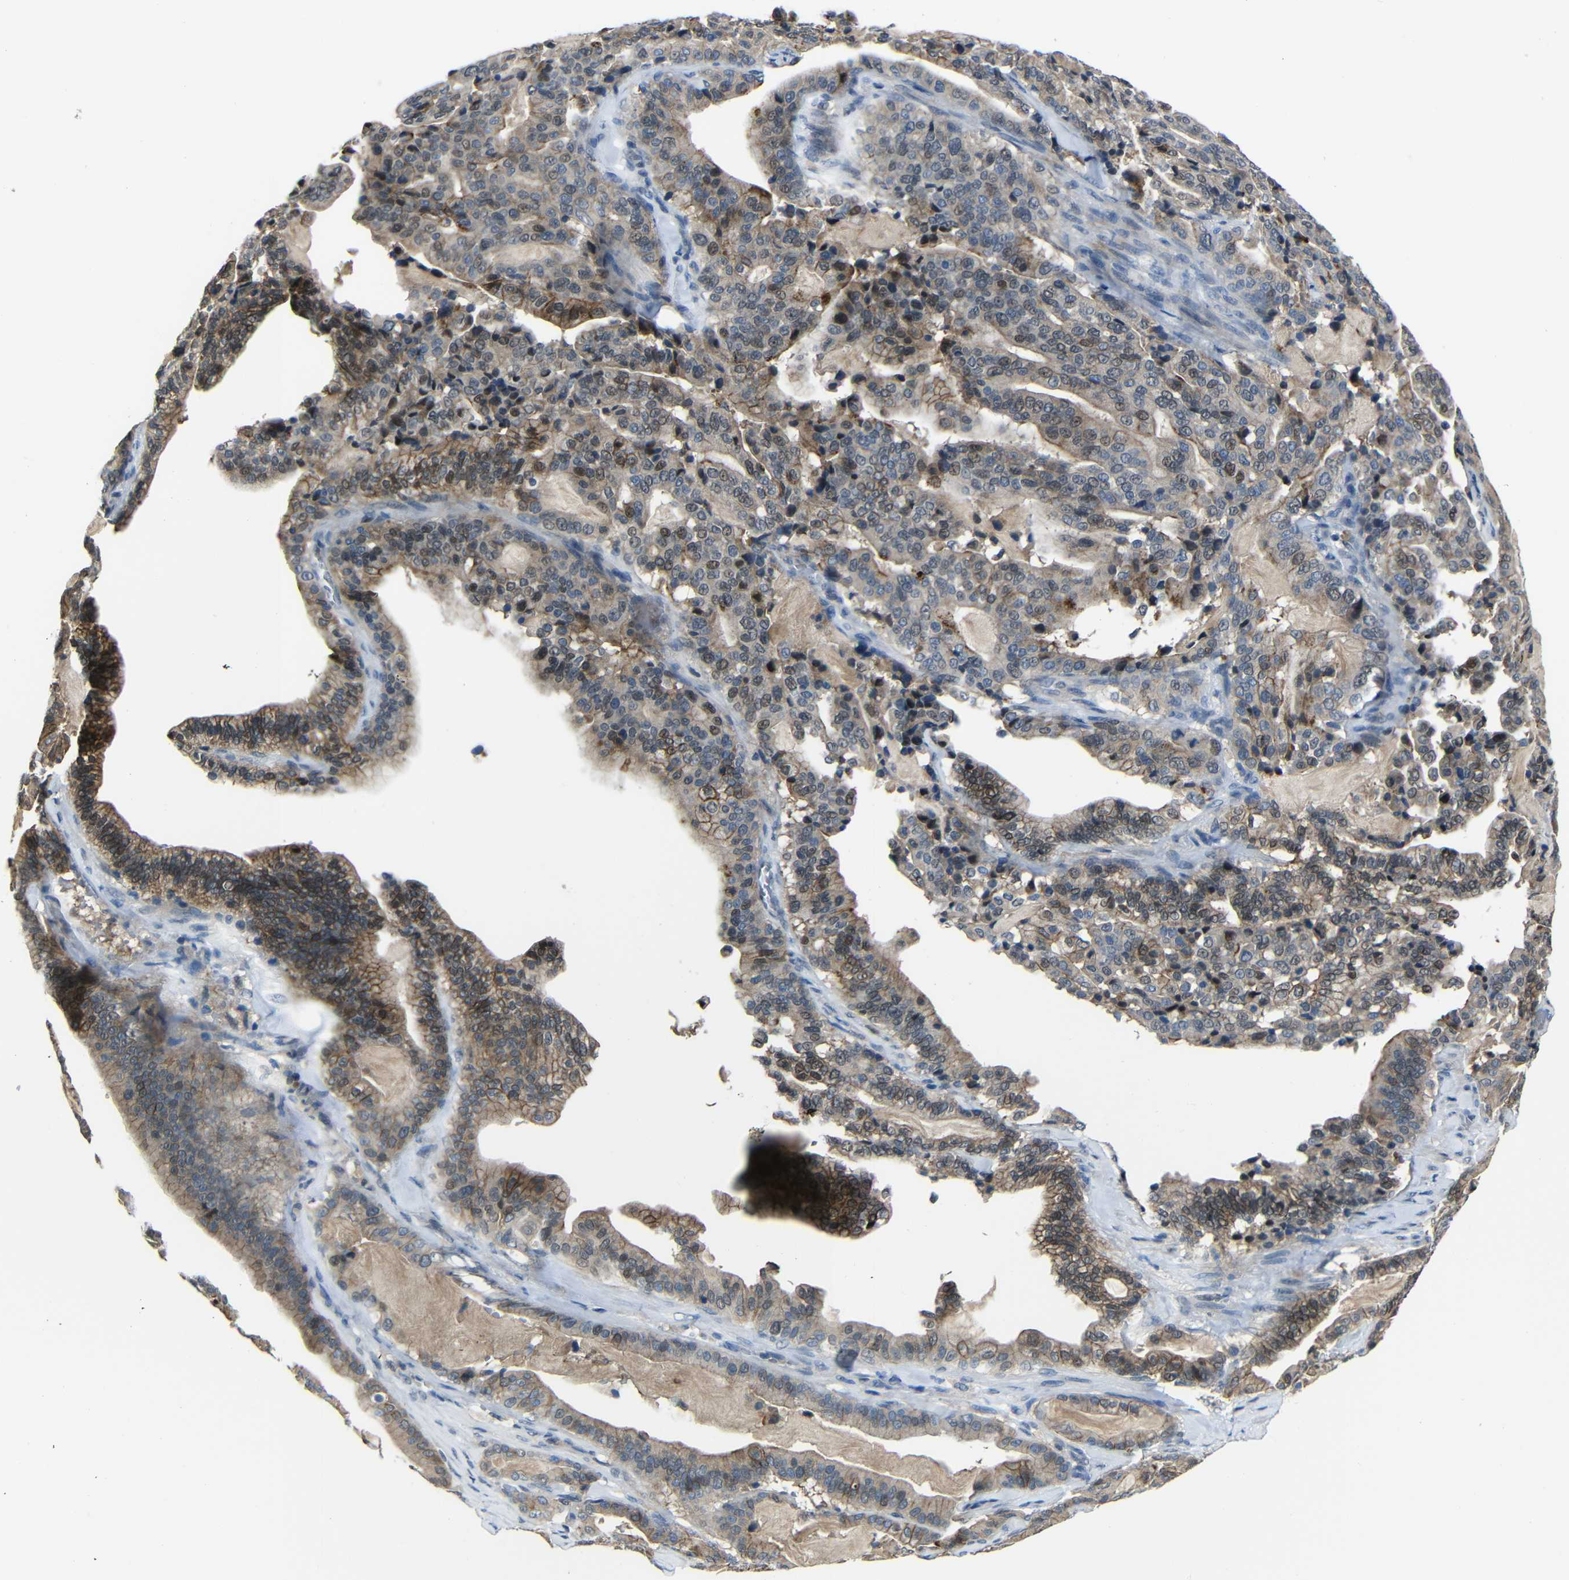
{"staining": {"intensity": "moderate", "quantity": "25%-75%", "location": "cytoplasmic/membranous"}, "tissue": "pancreatic cancer", "cell_type": "Tumor cells", "image_type": "cancer", "snomed": [{"axis": "morphology", "description": "Adenocarcinoma, NOS"}, {"axis": "topography", "description": "Pancreas"}], "caption": "Protein expression analysis of pancreatic adenocarcinoma exhibits moderate cytoplasmic/membranous positivity in about 25%-75% of tumor cells. Immunohistochemistry stains the protein in brown and the nuclei are stained blue.", "gene": "SEMA4B", "patient": {"sex": "male", "age": 63}}